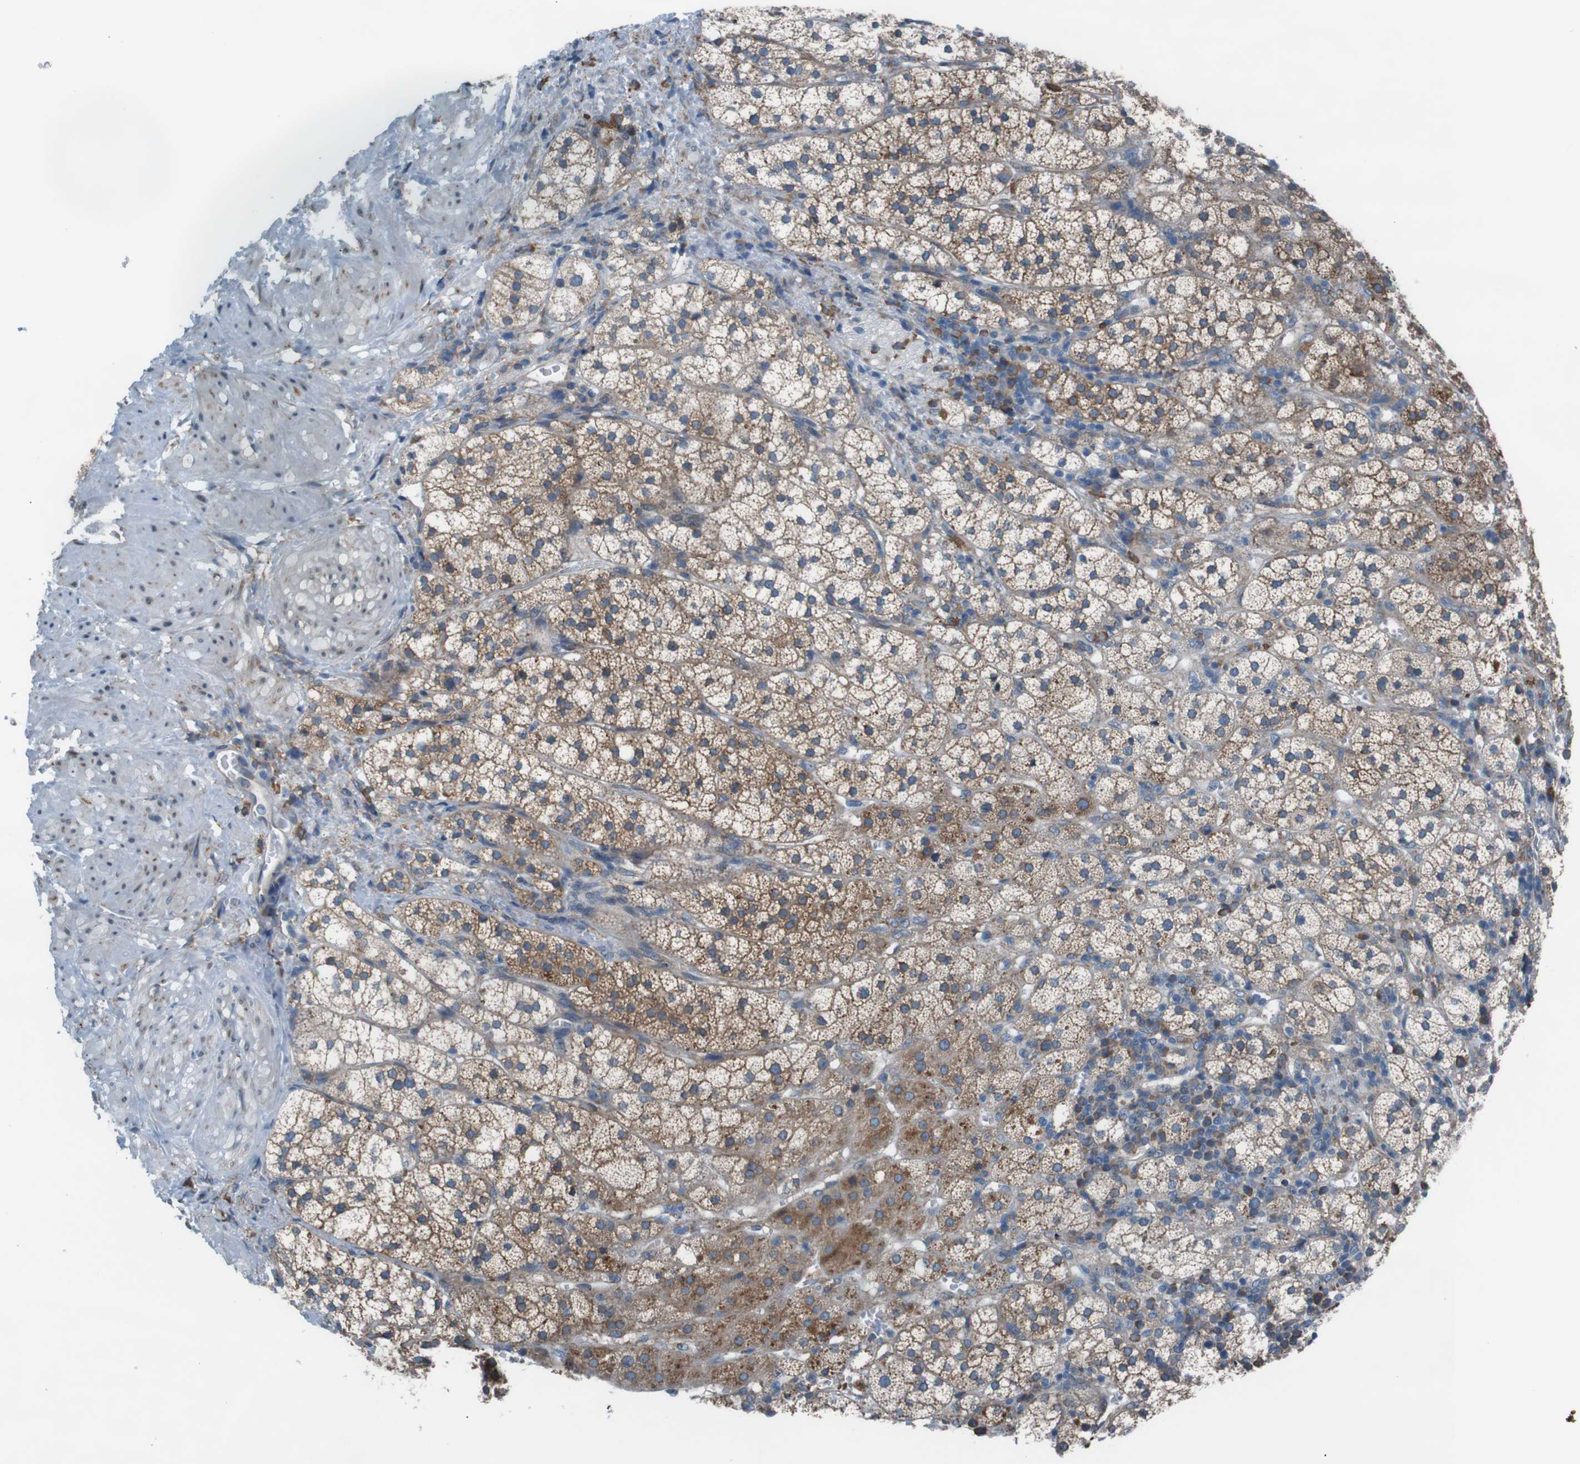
{"staining": {"intensity": "moderate", "quantity": ">75%", "location": "cytoplasmic/membranous"}, "tissue": "adrenal gland", "cell_type": "Glandular cells", "image_type": "normal", "snomed": [{"axis": "morphology", "description": "Normal tissue, NOS"}, {"axis": "topography", "description": "Adrenal gland"}], "caption": "Immunohistochemical staining of unremarkable adrenal gland displays moderate cytoplasmic/membranous protein positivity in approximately >75% of glandular cells.", "gene": "SIGMAR1", "patient": {"sex": "male", "age": 56}}